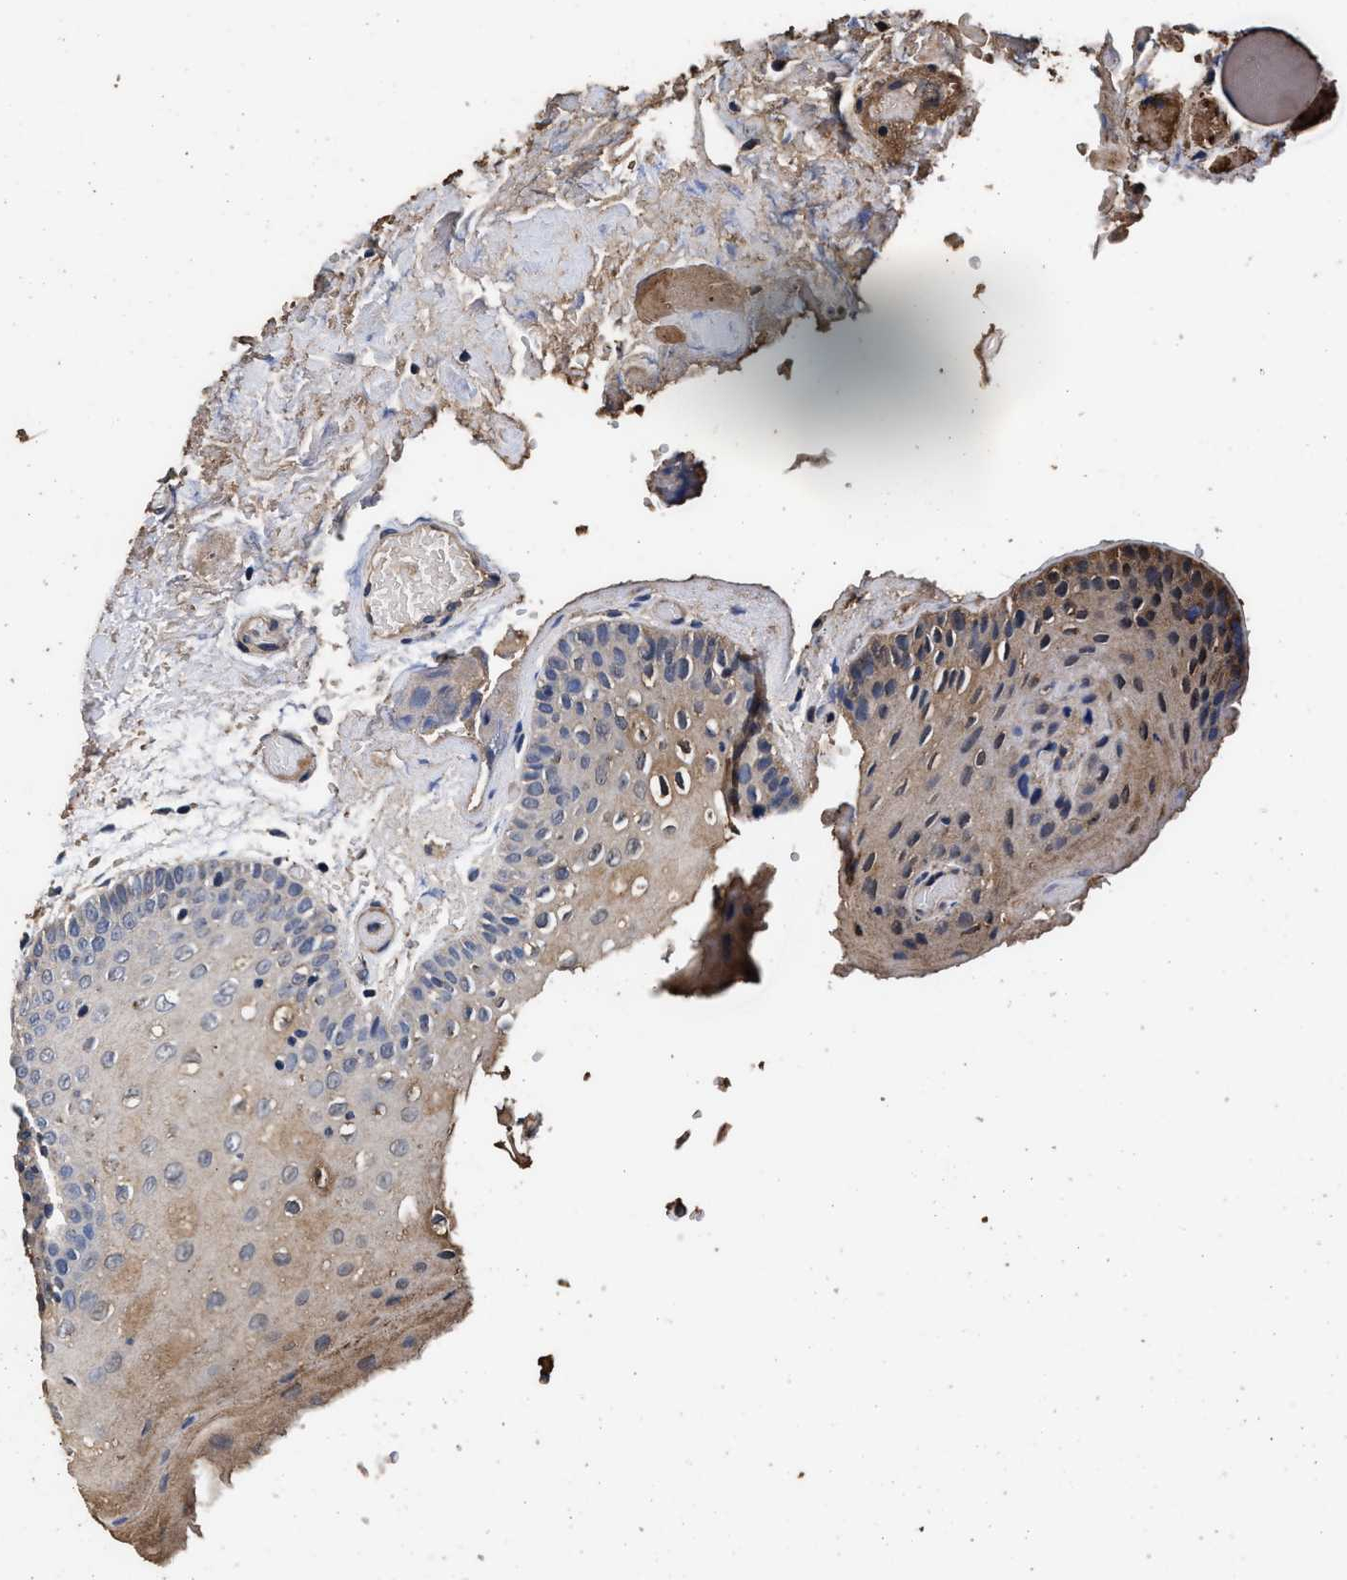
{"staining": {"intensity": "moderate", "quantity": "25%-75%", "location": "cytoplasmic/membranous"}, "tissue": "oral mucosa", "cell_type": "Squamous epithelial cells", "image_type": "normal", "snomed": [{"axis": "morphology", "description": "Normal tissue, NOS"}, {"axis": "morphology", "description": "Squamous cell carcinoma, NOS"}, {"axis": "topography", "description": "Oral tissue"}, {"axis": "topography", "description": "Head-Neck"}], "caption": "Oral mucosa stained for a protein (brown) displays moderate cytoplasmic/membranous positive positivity in about 25%-75% of squamous epithelial cells.", "gene": "ENSG00000286112", "patient": {"sex": "male", "age": 71}}